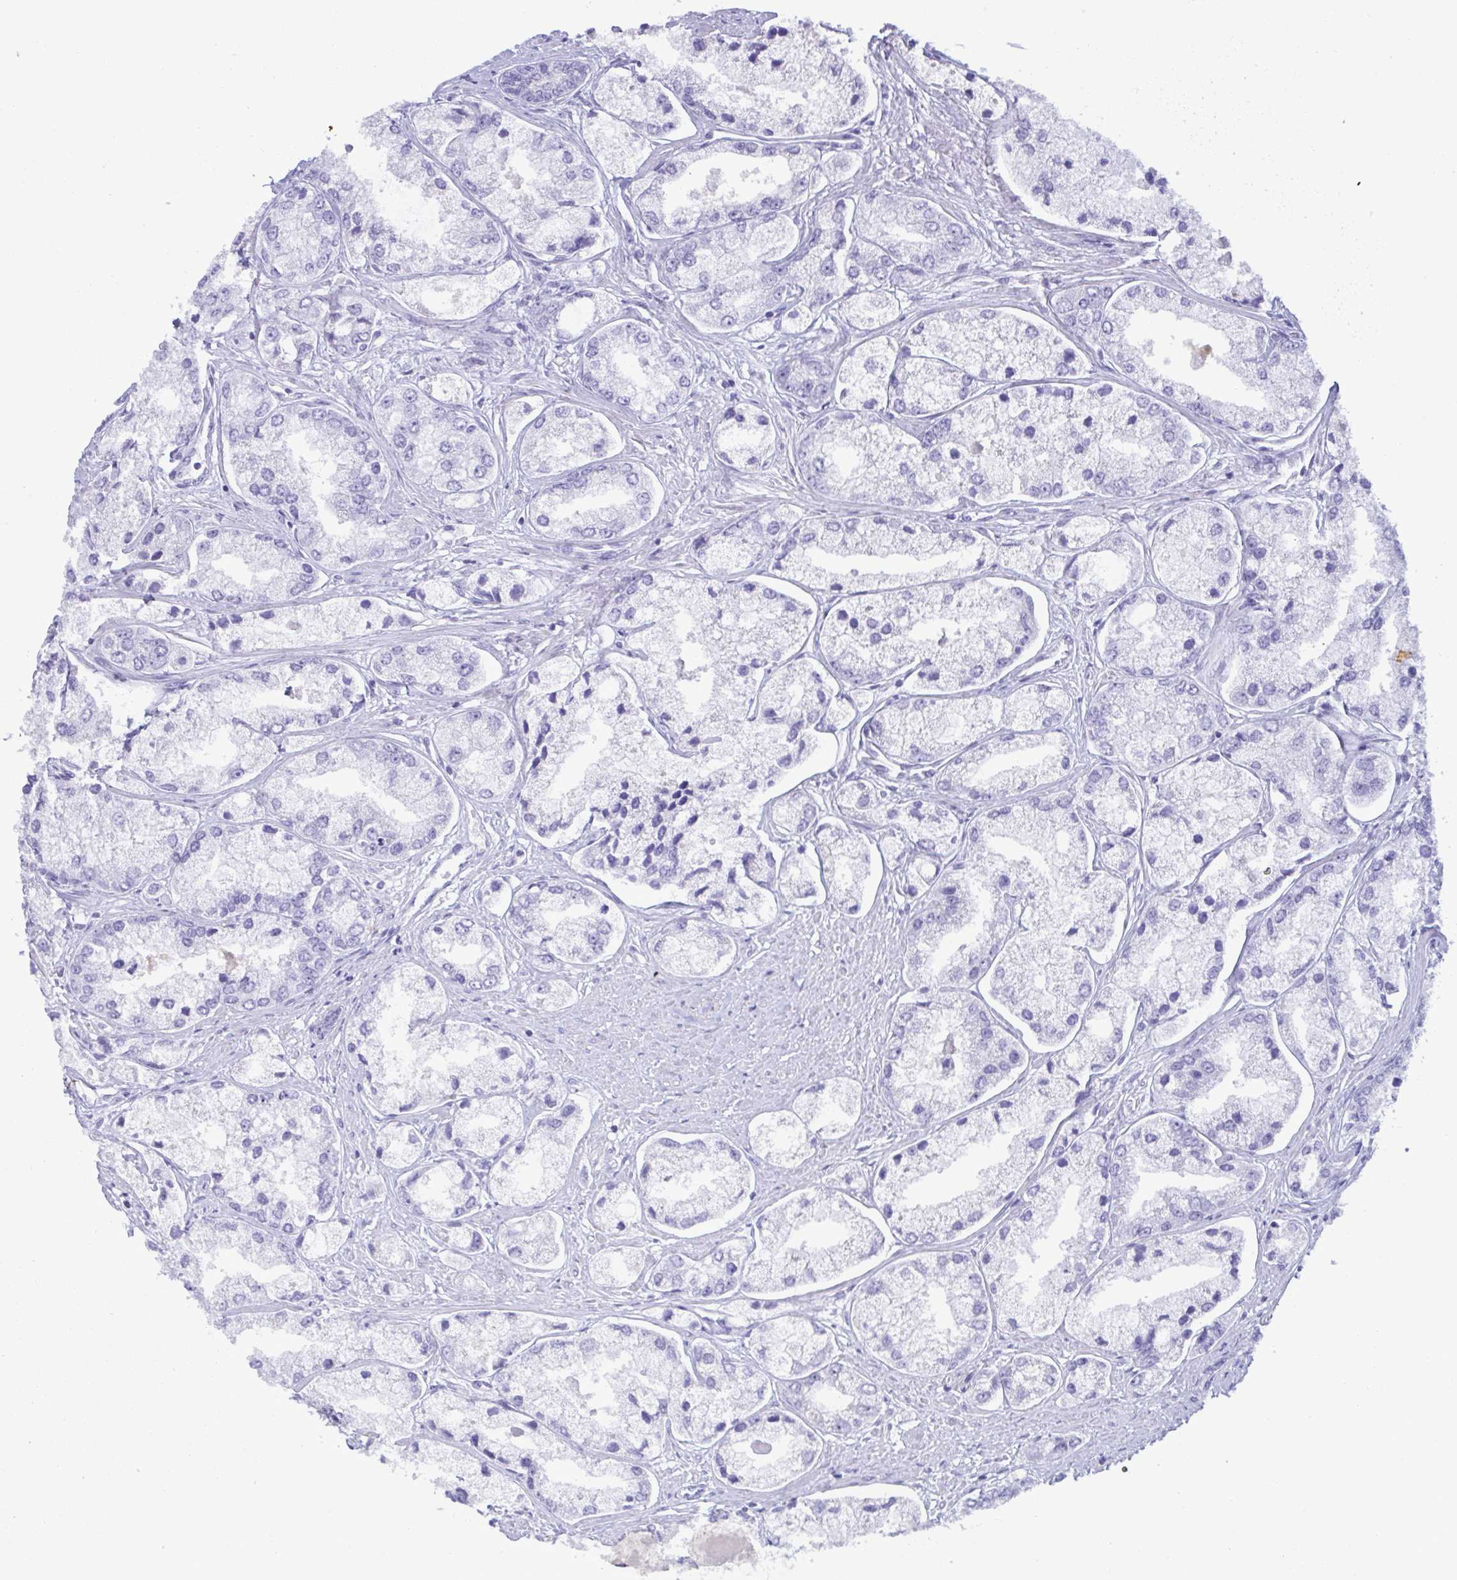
{"staining": {"intensity": "negative", "quantity": "none", "location": "none"}, "tissue": "prostate cancer", "cell_type": "Tumor cells", "image_type": "cancer", "snomed": [{"axis": "morphology", "description": "Adenocarcinoma, Low grade"}, {"axis": "topography", "description": "Prostate"}], "caption": "Protein analysis of prostate cancer (adenocarcinoma (low-grade)) demonstrates no significant staining in tumor cells.", "gene": "LTF", "patient": {"sex": "male", "age": 69}}